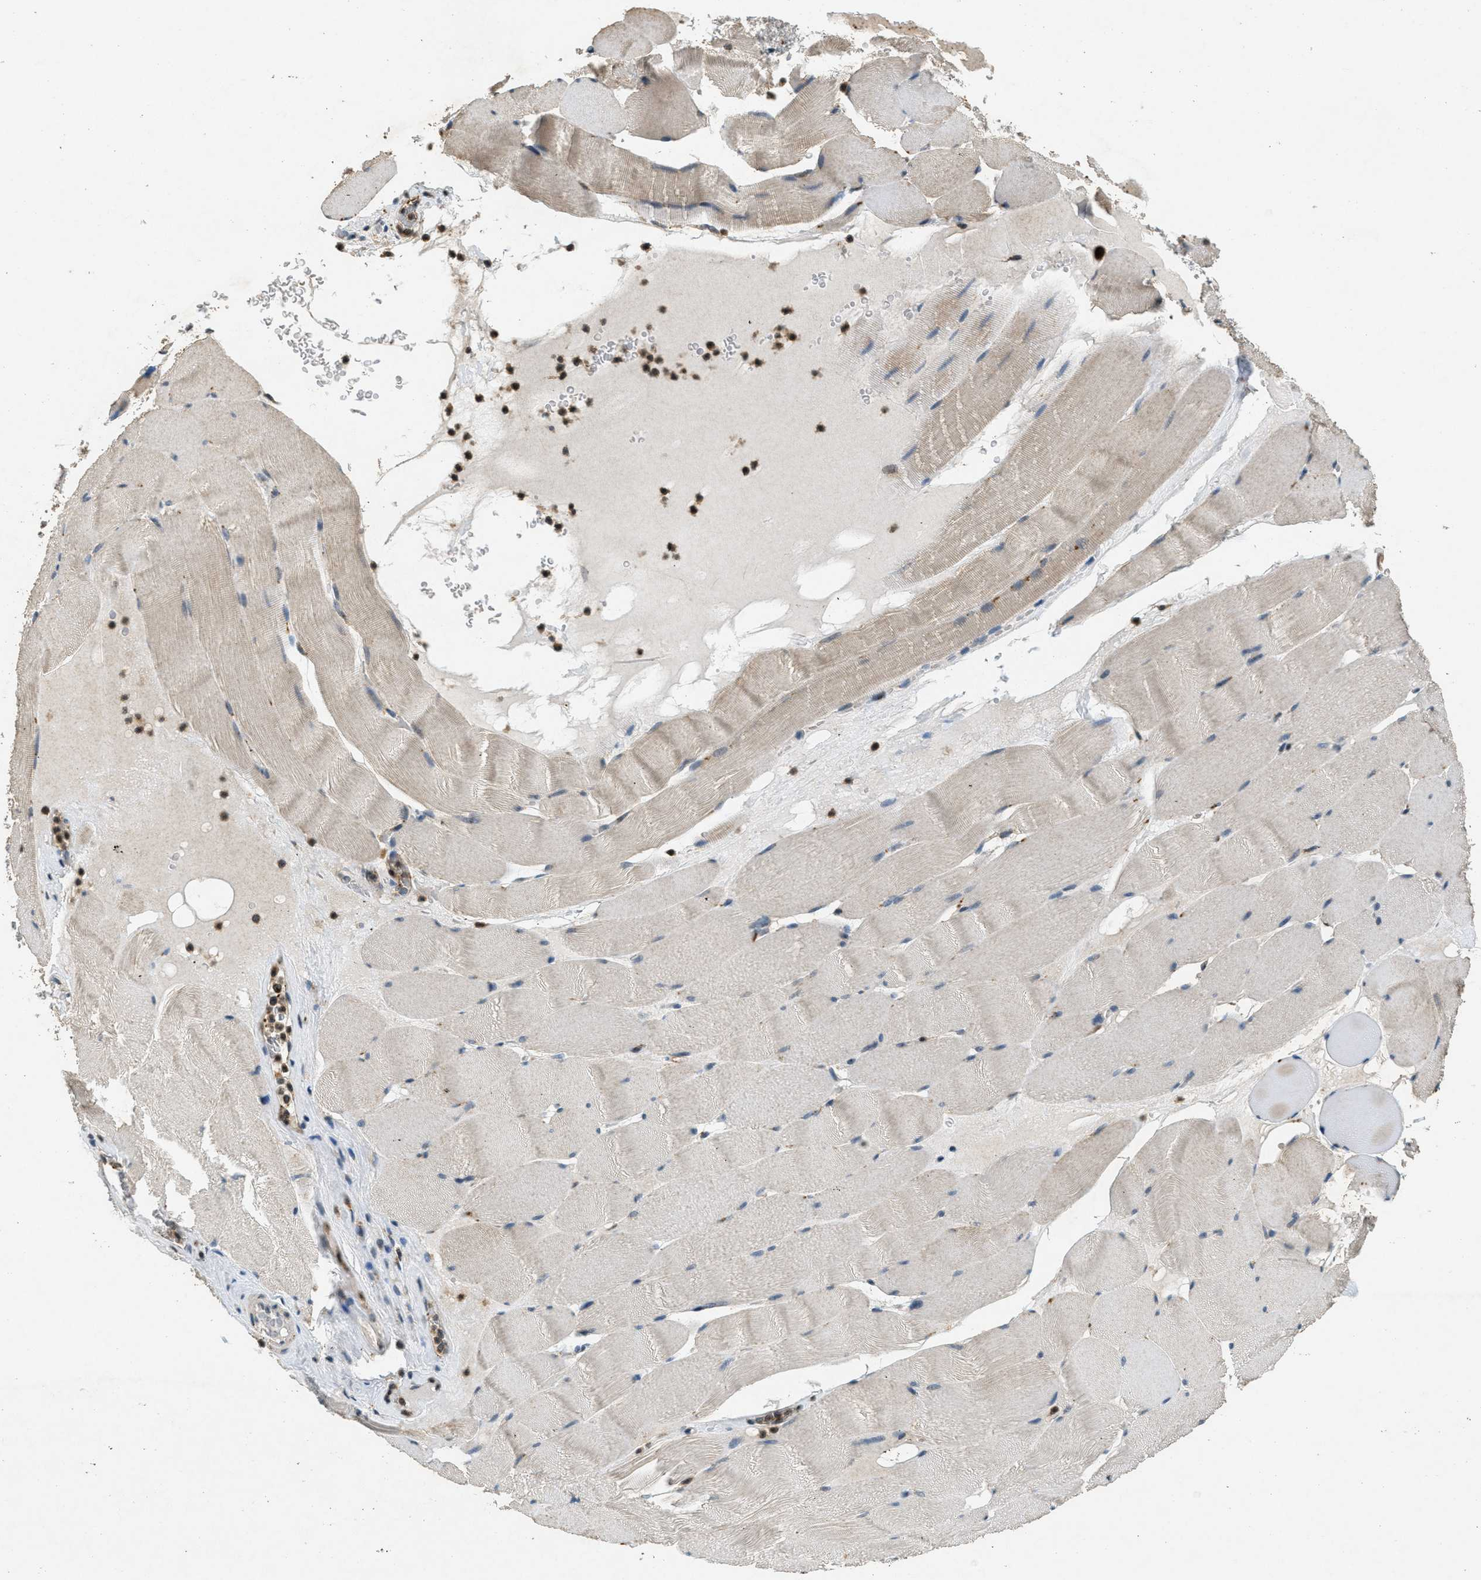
{"staining": {"intensity": "weak", "quantity": "25%-75%", "location": "cytoplasmic/membranous"}, "tissue": "skeletal muscle", "cell_type": "Myocytes", "image_type": "normal", "snomed": [{"axis": "morphology", "description": "Normal tissue, NOS"}, {"axis": "topography", "description": "Skeletal muscle"}], "caption": "Immunohistochemistry (IHC) image of benign skeletal muscle: skeletal muscle stained using immunohistochemistry shows low levels of weak protein expression localized specifically in the cytoplasmic/membranous of myocytes, appearing as a cytoplasmic/membranous brown color.", "gene": "RAB3D", "patient": {"sex": "male", "age": 62}}